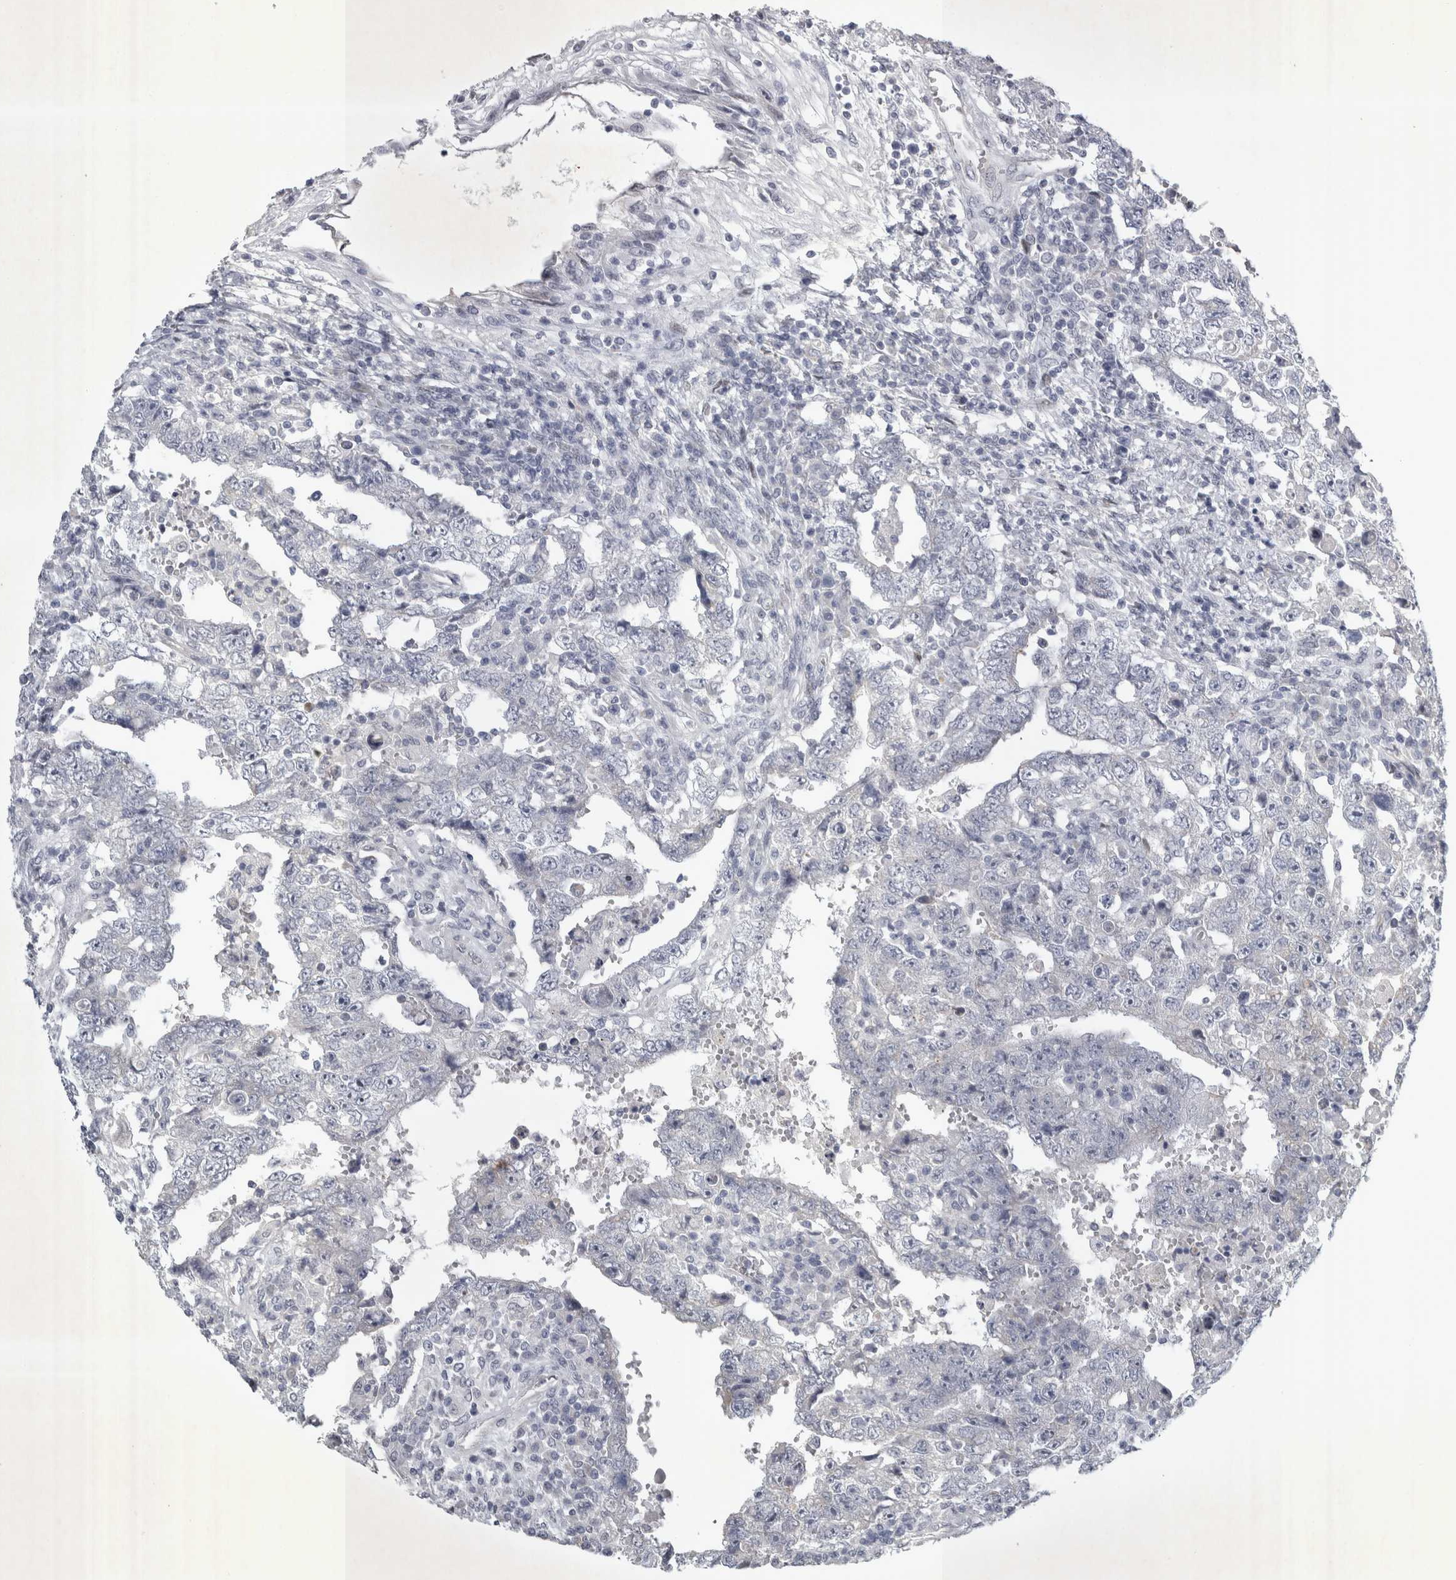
{"staining": {"intensity": "negative", "quantity": "none", "location": "none"}, "tissue": "testis cancer", "cell_type": "Tumor cells", "image_type": "cancer", "snomed": [{"axis": "morphology", "description": "Carcinoma, Embryonal, NOS"}, {"axis": "topography", "description": "Testis"}], "caption": "The immunohistochemistry (IHC) histopathology image has no significant positivity in tumor cells of testis embryonal carcinoma tissue.", "gene": "FXYD7", "patient": {"sex": "male", "age": 26}}